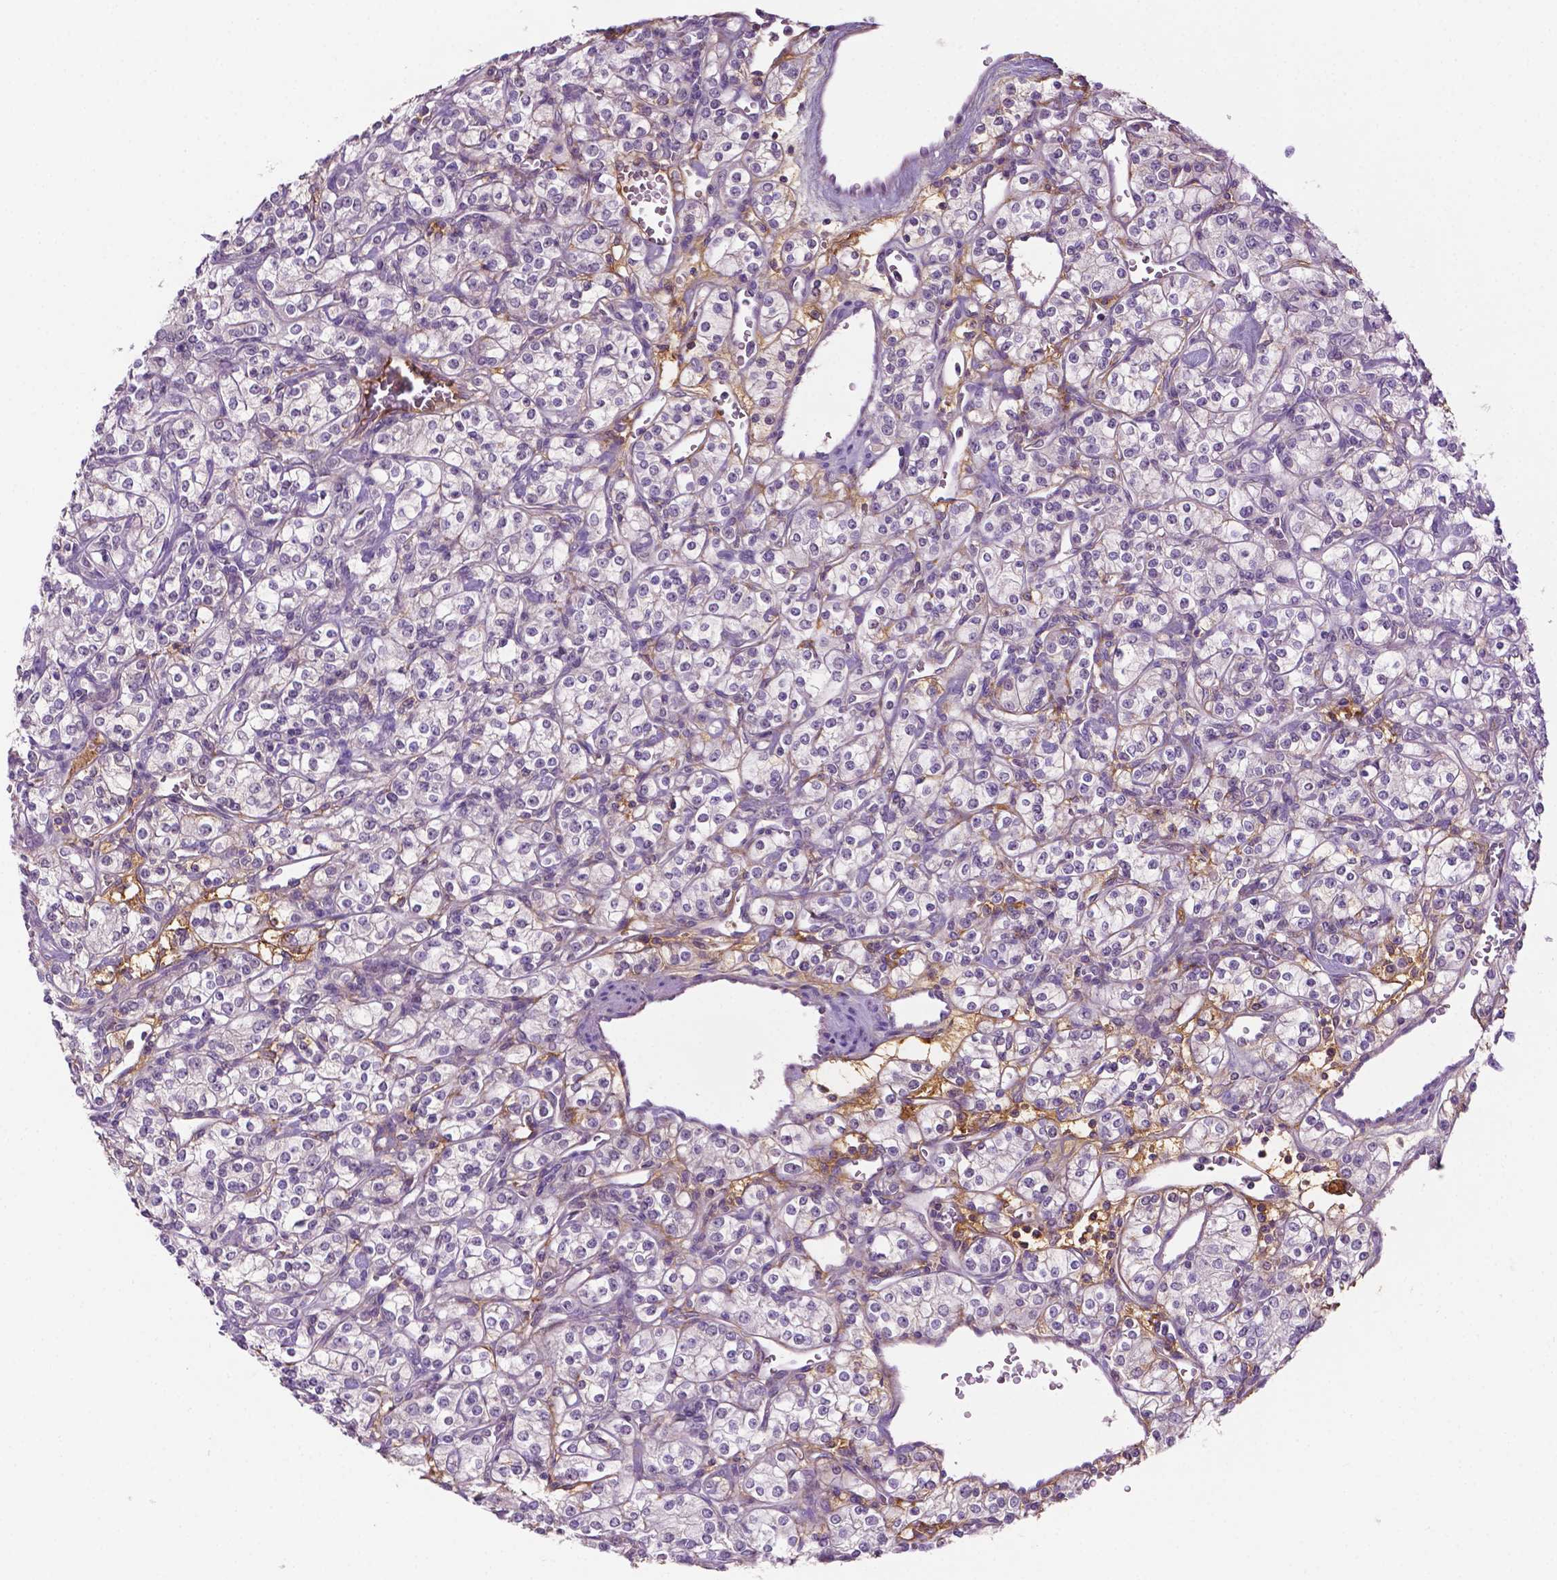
{"staining": {"intensity": "negative", "quantity": "none", "location": "none"}, "tissue": "renal cancer", "cell_type": "Tumor cells", "image_type": "cancer", "snomed": [{"axis": "morphology", "description": "Adenocarcinoma, NOS"}, {"axis": "topography", "description": "Kidney"}], "caption": "IHC of human renal adenocarcinoma displays no positivity in tumor cells.", "gene": "FBLN1", "patient": {"sex": "male", "age": 77}}